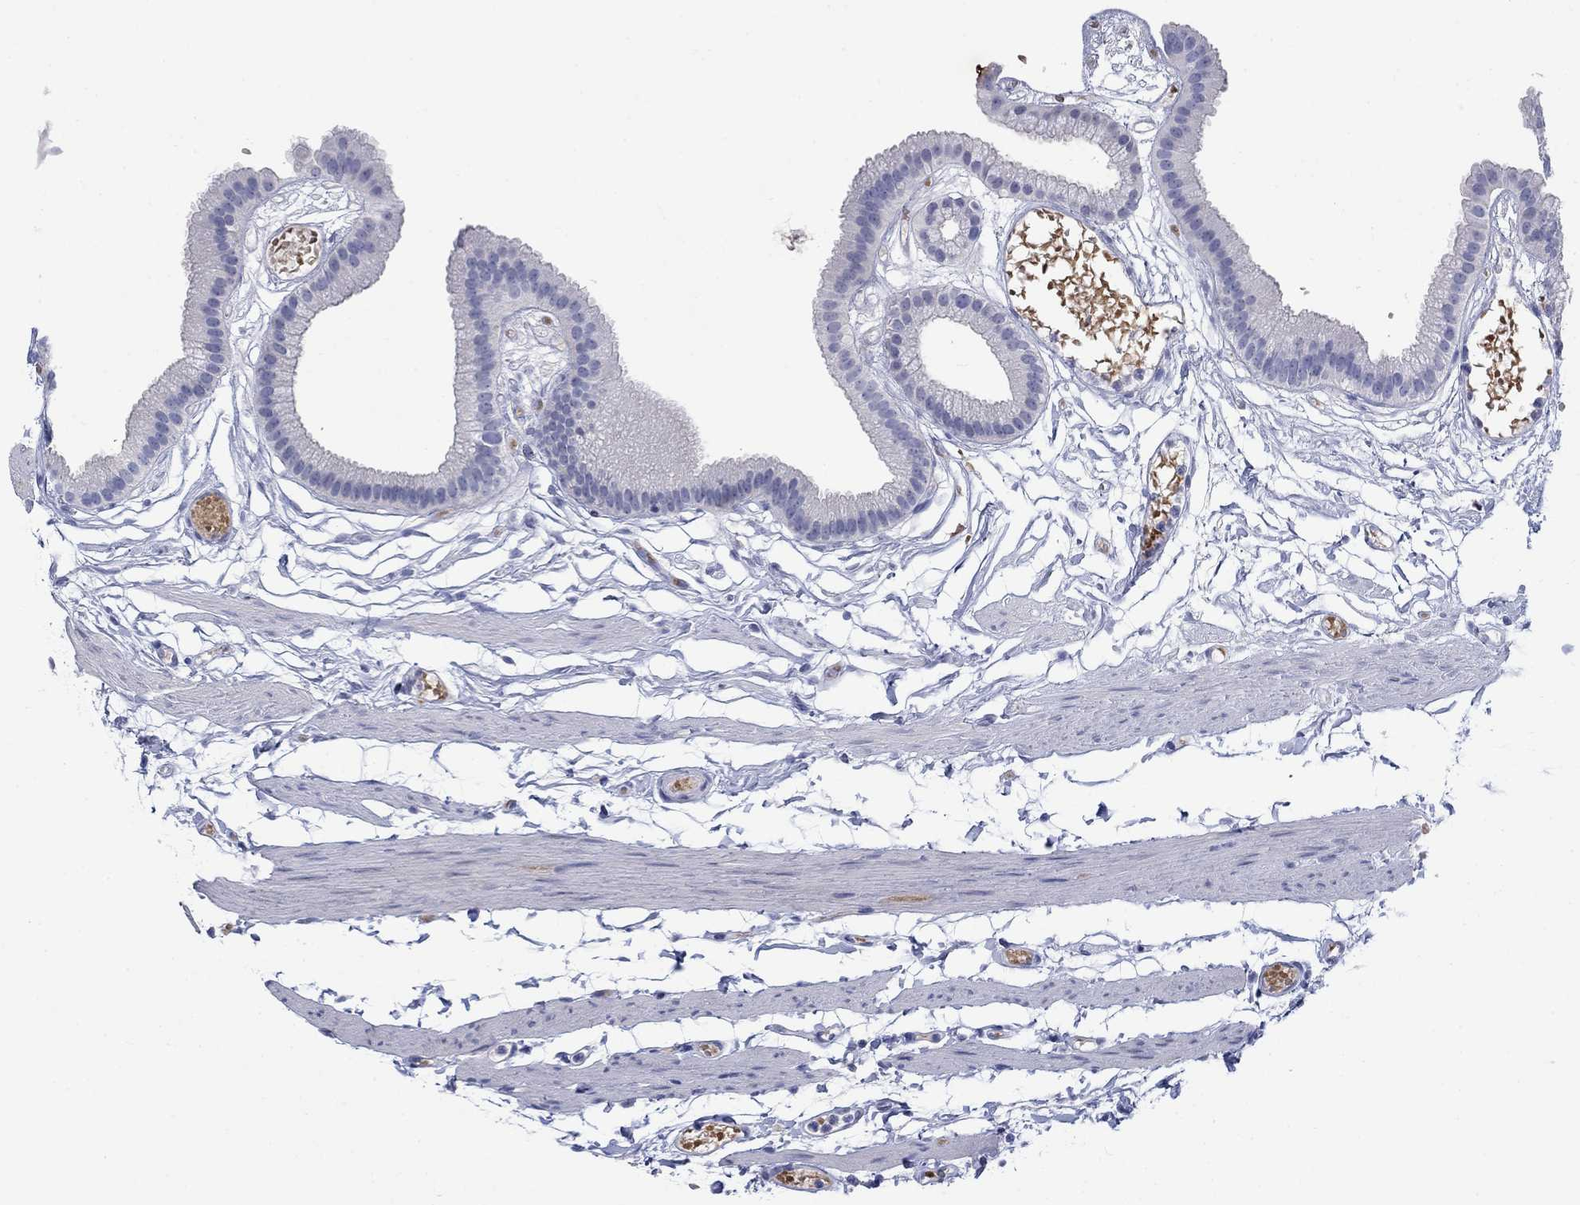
{"staining": {"intensity": "negative", "quantity": "none", "location": "none"}, "tissue": "gallbladder", "cell_type": "Glandular cells", "image_type": "normal", "snomed": [{"axis": "morphology", "description": "Normal tissue, NOS"}, {"axis": "topography", "description": "Gallbladder"}], "caption": "Histopathology image shows no significant protein expression in glandular cells of benign gallbladder.", "gene": "PTPRZ1", "patient": {"sex": "female", "age": 45}}